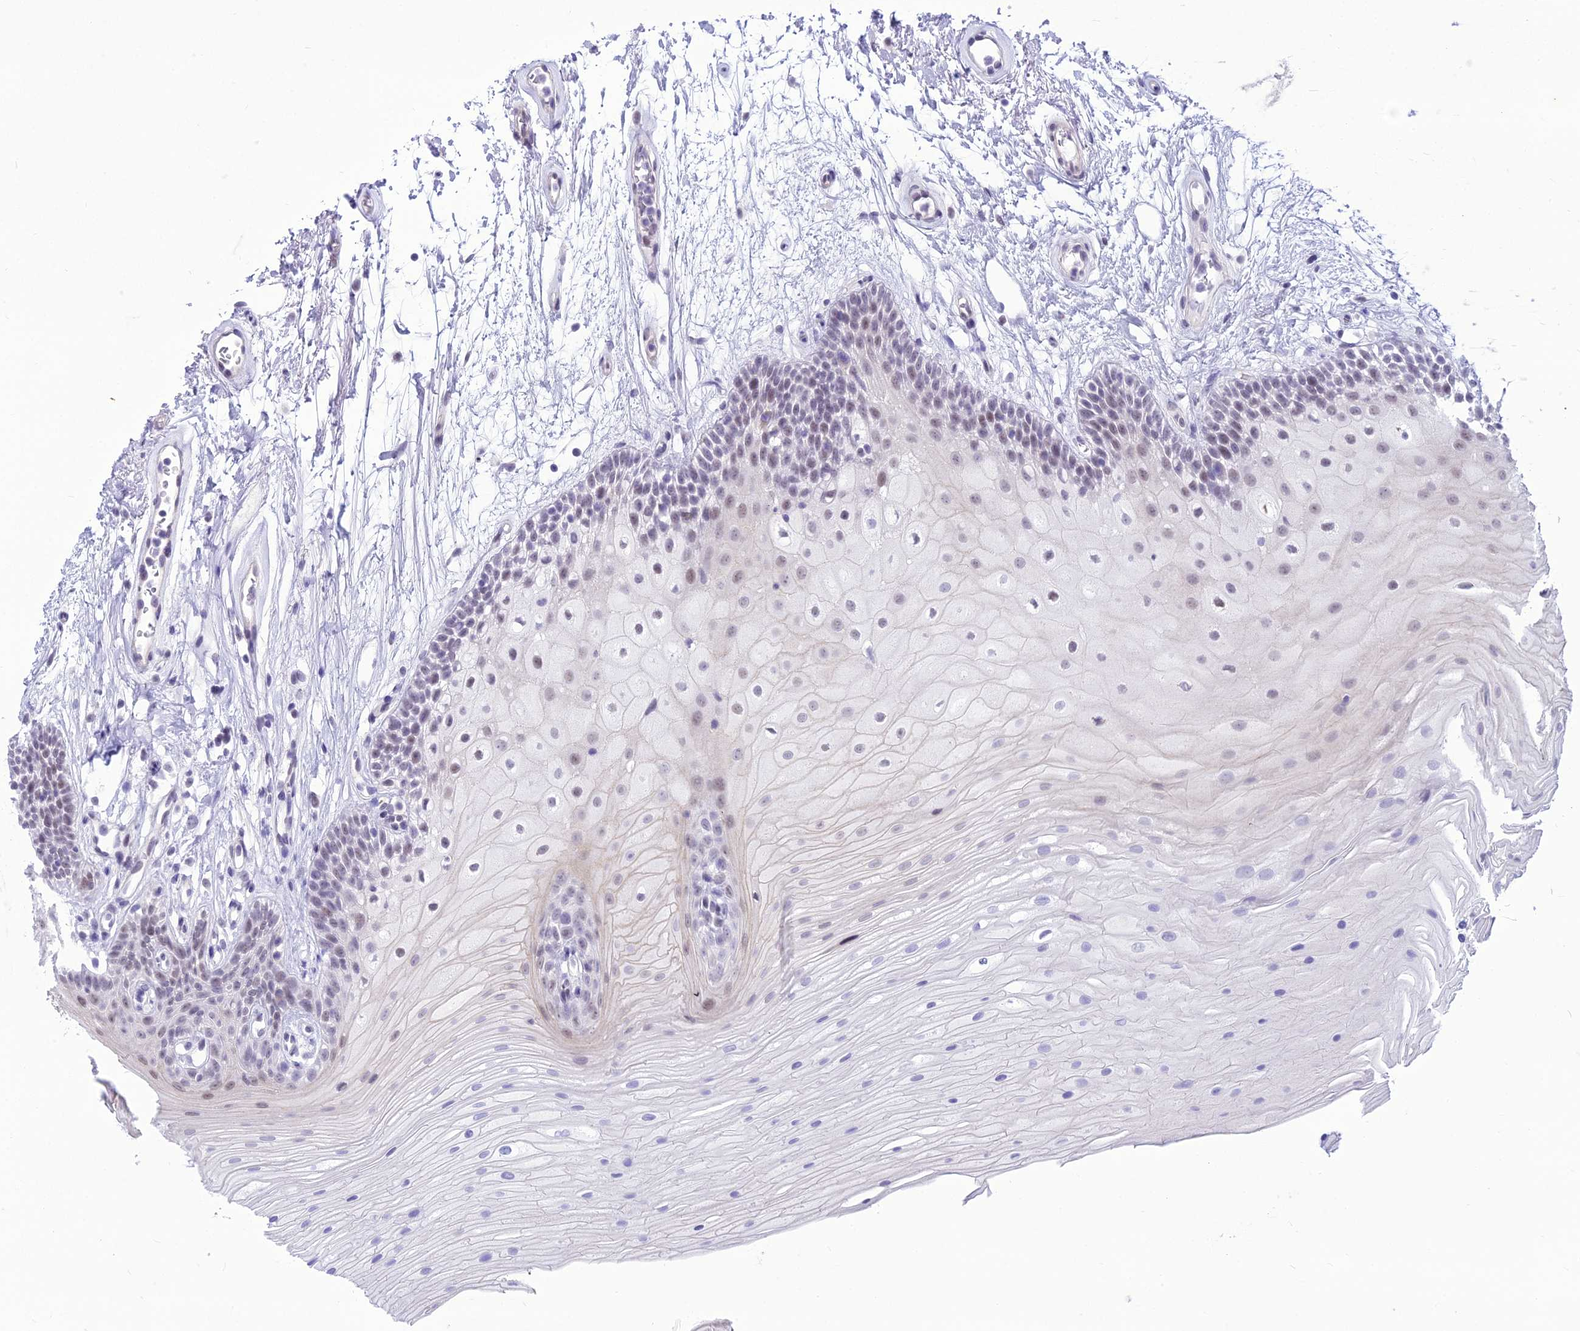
{"staining": {"intensity": "weak", "quantity": "<25%", "location": "nuclear"}, "tissue": "oral mucosa", "cell_type": "Squamous epithelial cells", "image_type": "normal", "snomed": [{"axis": "morphology", "description": "Normal tissue, NOS"}, {"axis": "topography", "description": "Oral tissue"}], "caption": "A micrograph of human oral mucosa is negative for staining in squamous epithelial cells. Nuclei are stained in blue.", "gene": "DHX40", "patient": {"sex": "female", "age": 80}}